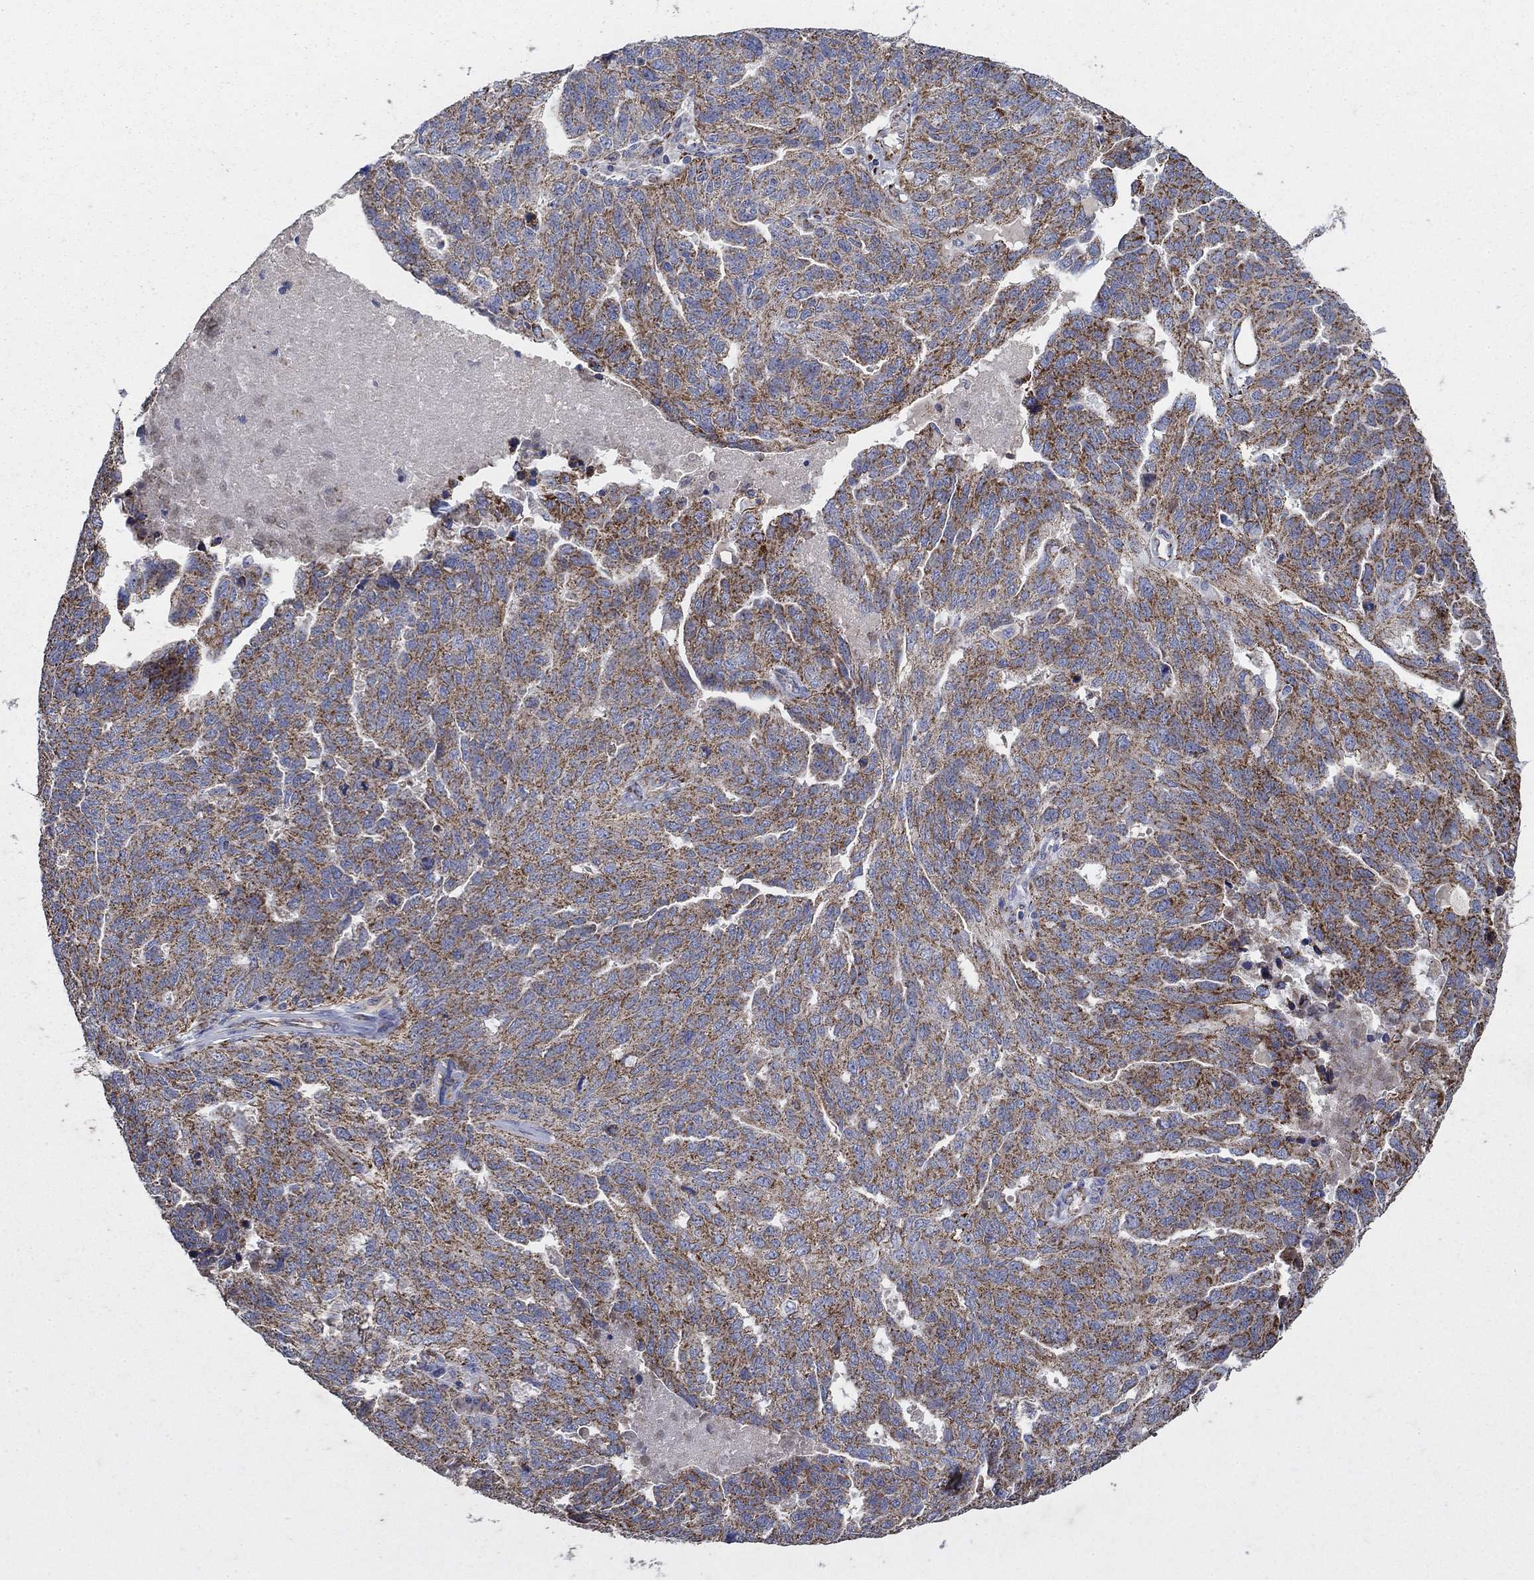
{"staining": {"intensity": "strong", "quantity": "25%-75%", "location": "cytoplasmic/membranous"}, "tissue": "ovarian cancer", "cell_type": "Tumor cells", "image_type": "cancer", "snomed": [{"axis": "morphology", "description": "Cystadenocarcinoma, serous, NOS"}, {"axis": "topography", "description": "Ovary"}], "caption": "Protein expression analysis of ovarian cancer (serous cystadenocarcinoma) displays strong cytoplasmic/membranous positivity in approximately 25%-75% of tumor cells.", "gene": "PNPLA2", "patient": {"sex": "female", "age": 71}}